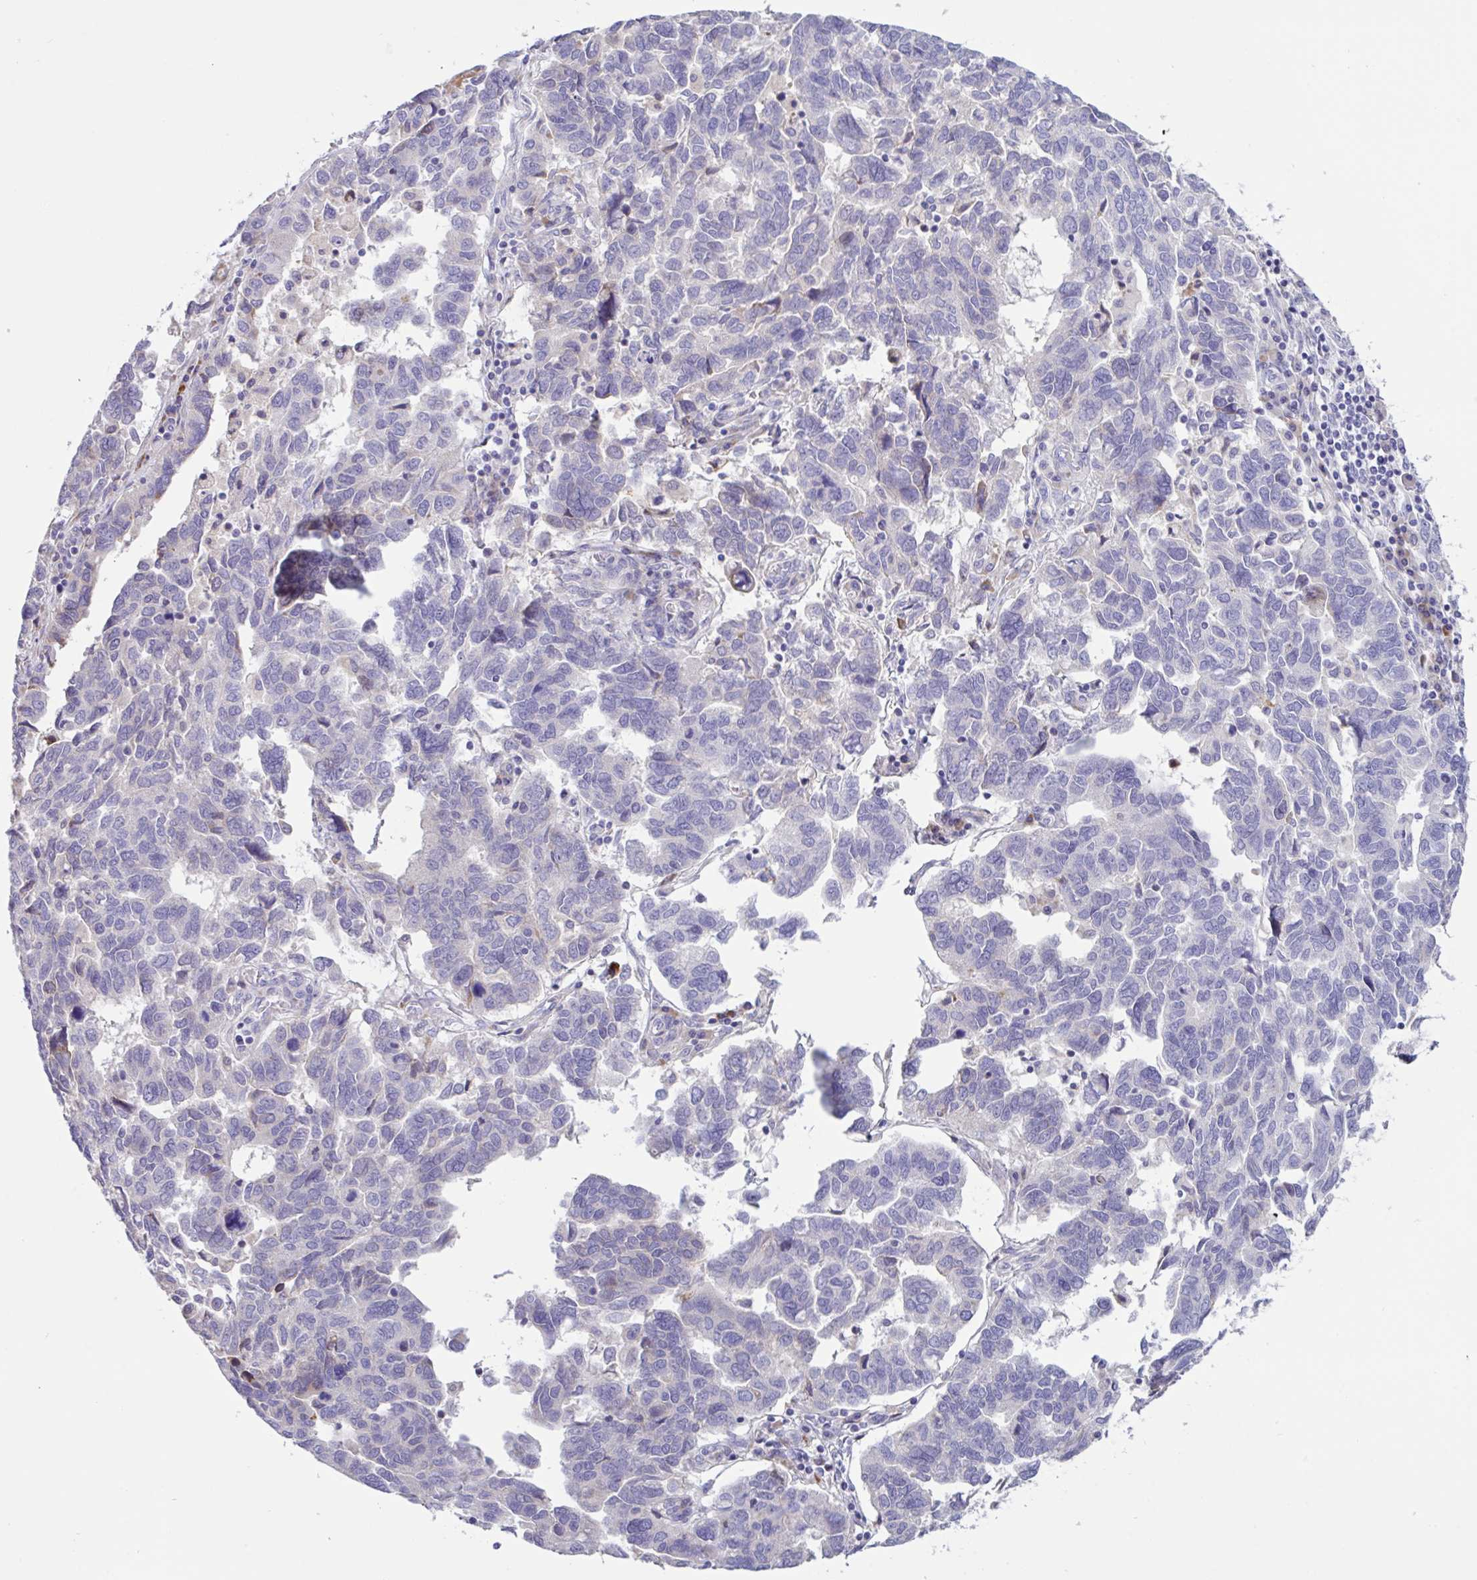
{"staining": {"intensity": "negative", "quantity": "none", "location": "none"}, "tissue": "ovarian cancer", "cell_type": "Tumor cells", "image_type": "cancer", "snomed": [{"axis": "morphology", "description": "Cystadenocarcinoma, serous, NOS"}, {"axis": "topography", "description": "Ovary"}], "caption": "Human ovarian cancer (serous cystadenocarcinoma) stained for a protein using IHC exhibits no expression in tumor cells.", "gene": "DSC3", "patient": {"sex": "female", "age": 64}}